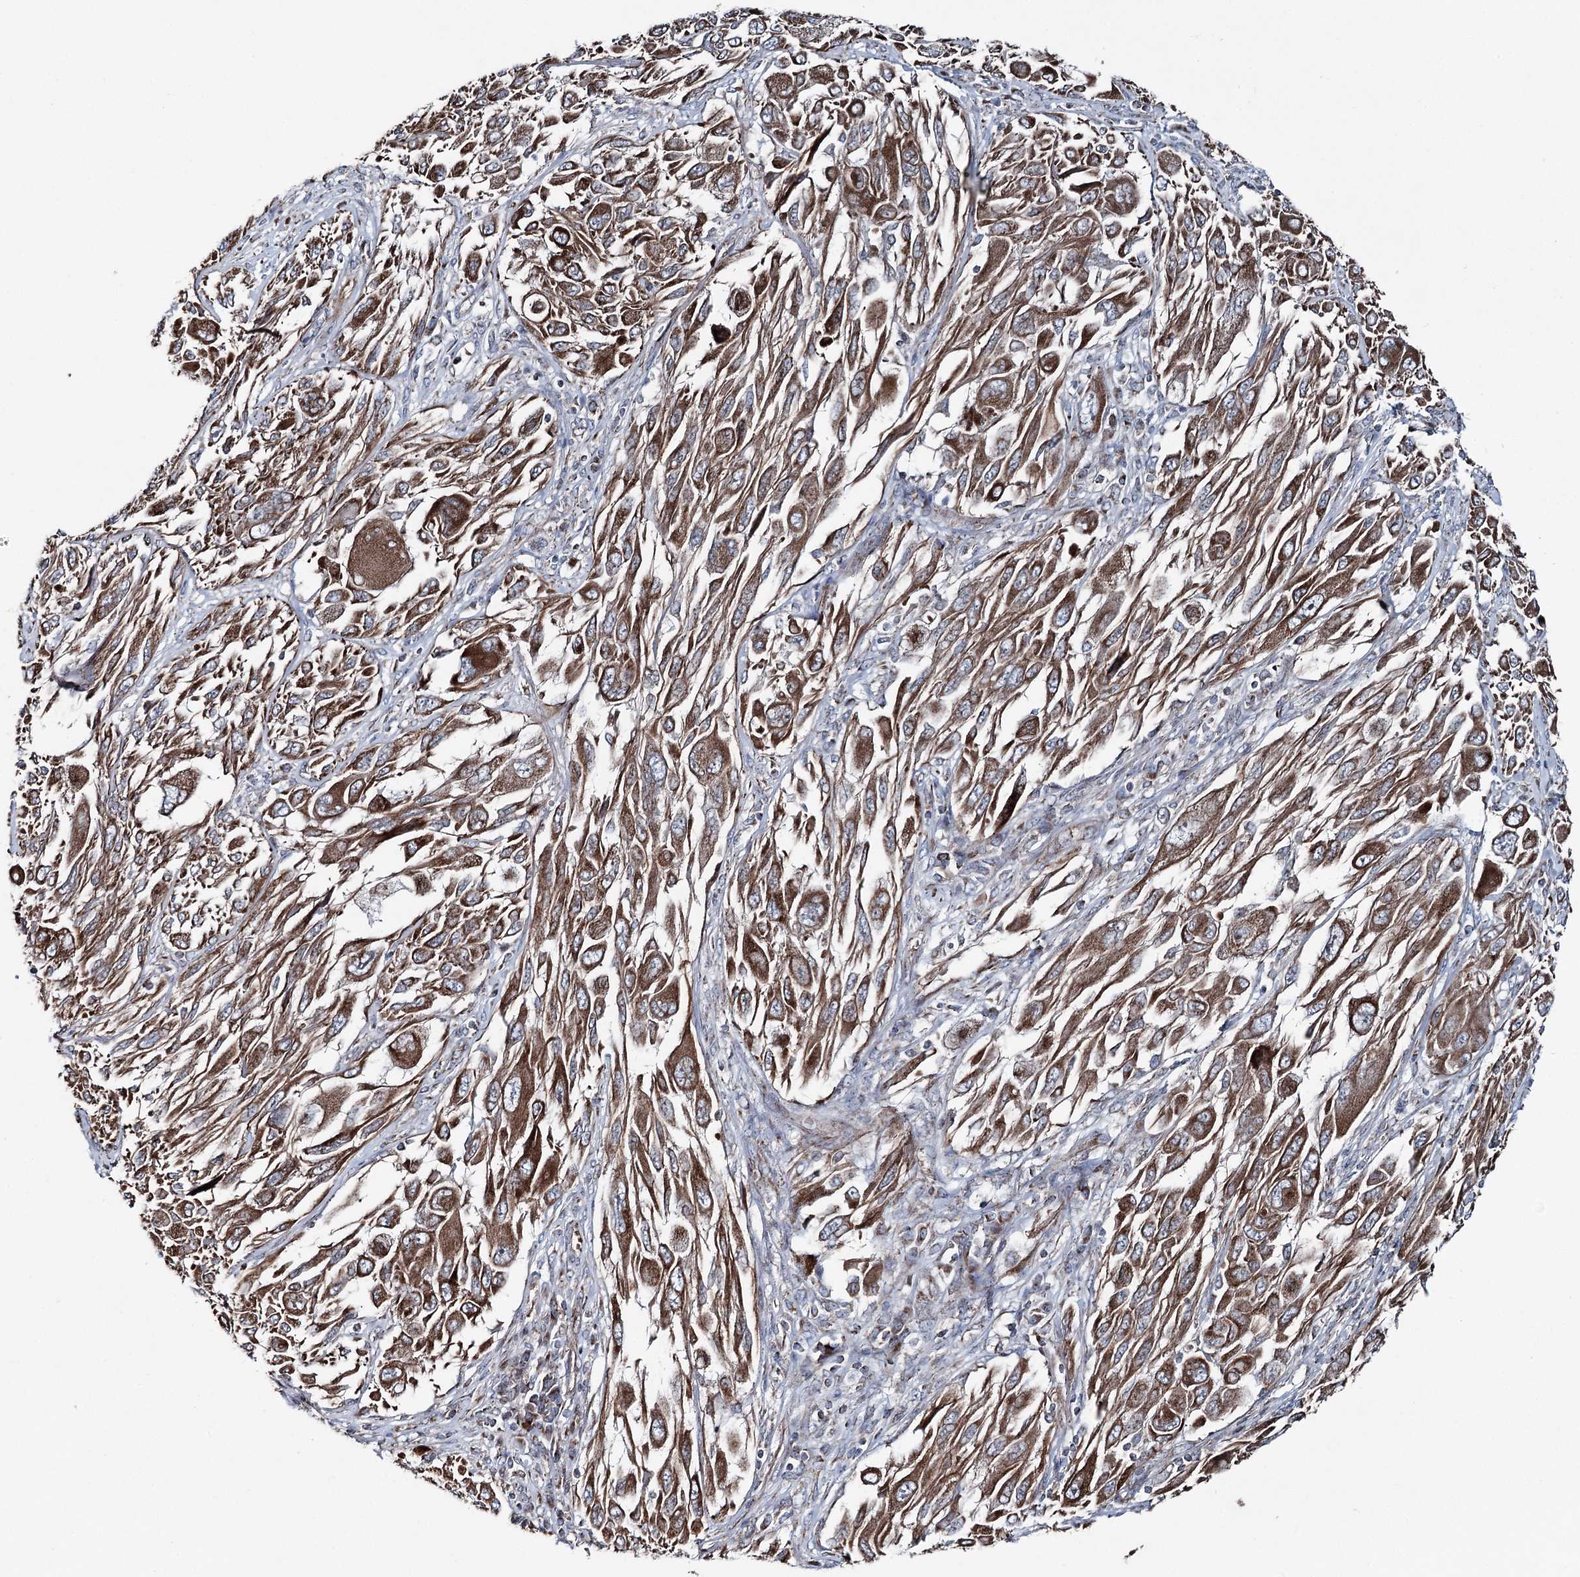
{"staining": {"intensity": "strong", "quantity": ">75%", "location": "cytoplasmic/membranous"}, "tissue": "melanoma", "cell_type": "Tumor cells", "image_type": "cancer", "snomed": [{"axis": "morphology", "description": "Malignant melanoma, NOS"}, {"axis": "topography", "description": "Skin"}], "caption": "Melanoma stained for a protein (brown) reveals strong cytoplasmic/membranous positive positivity in about >75% of tumor cells.", "gene": "UCN3", "patient": {"sex": "female", "age": 91}}